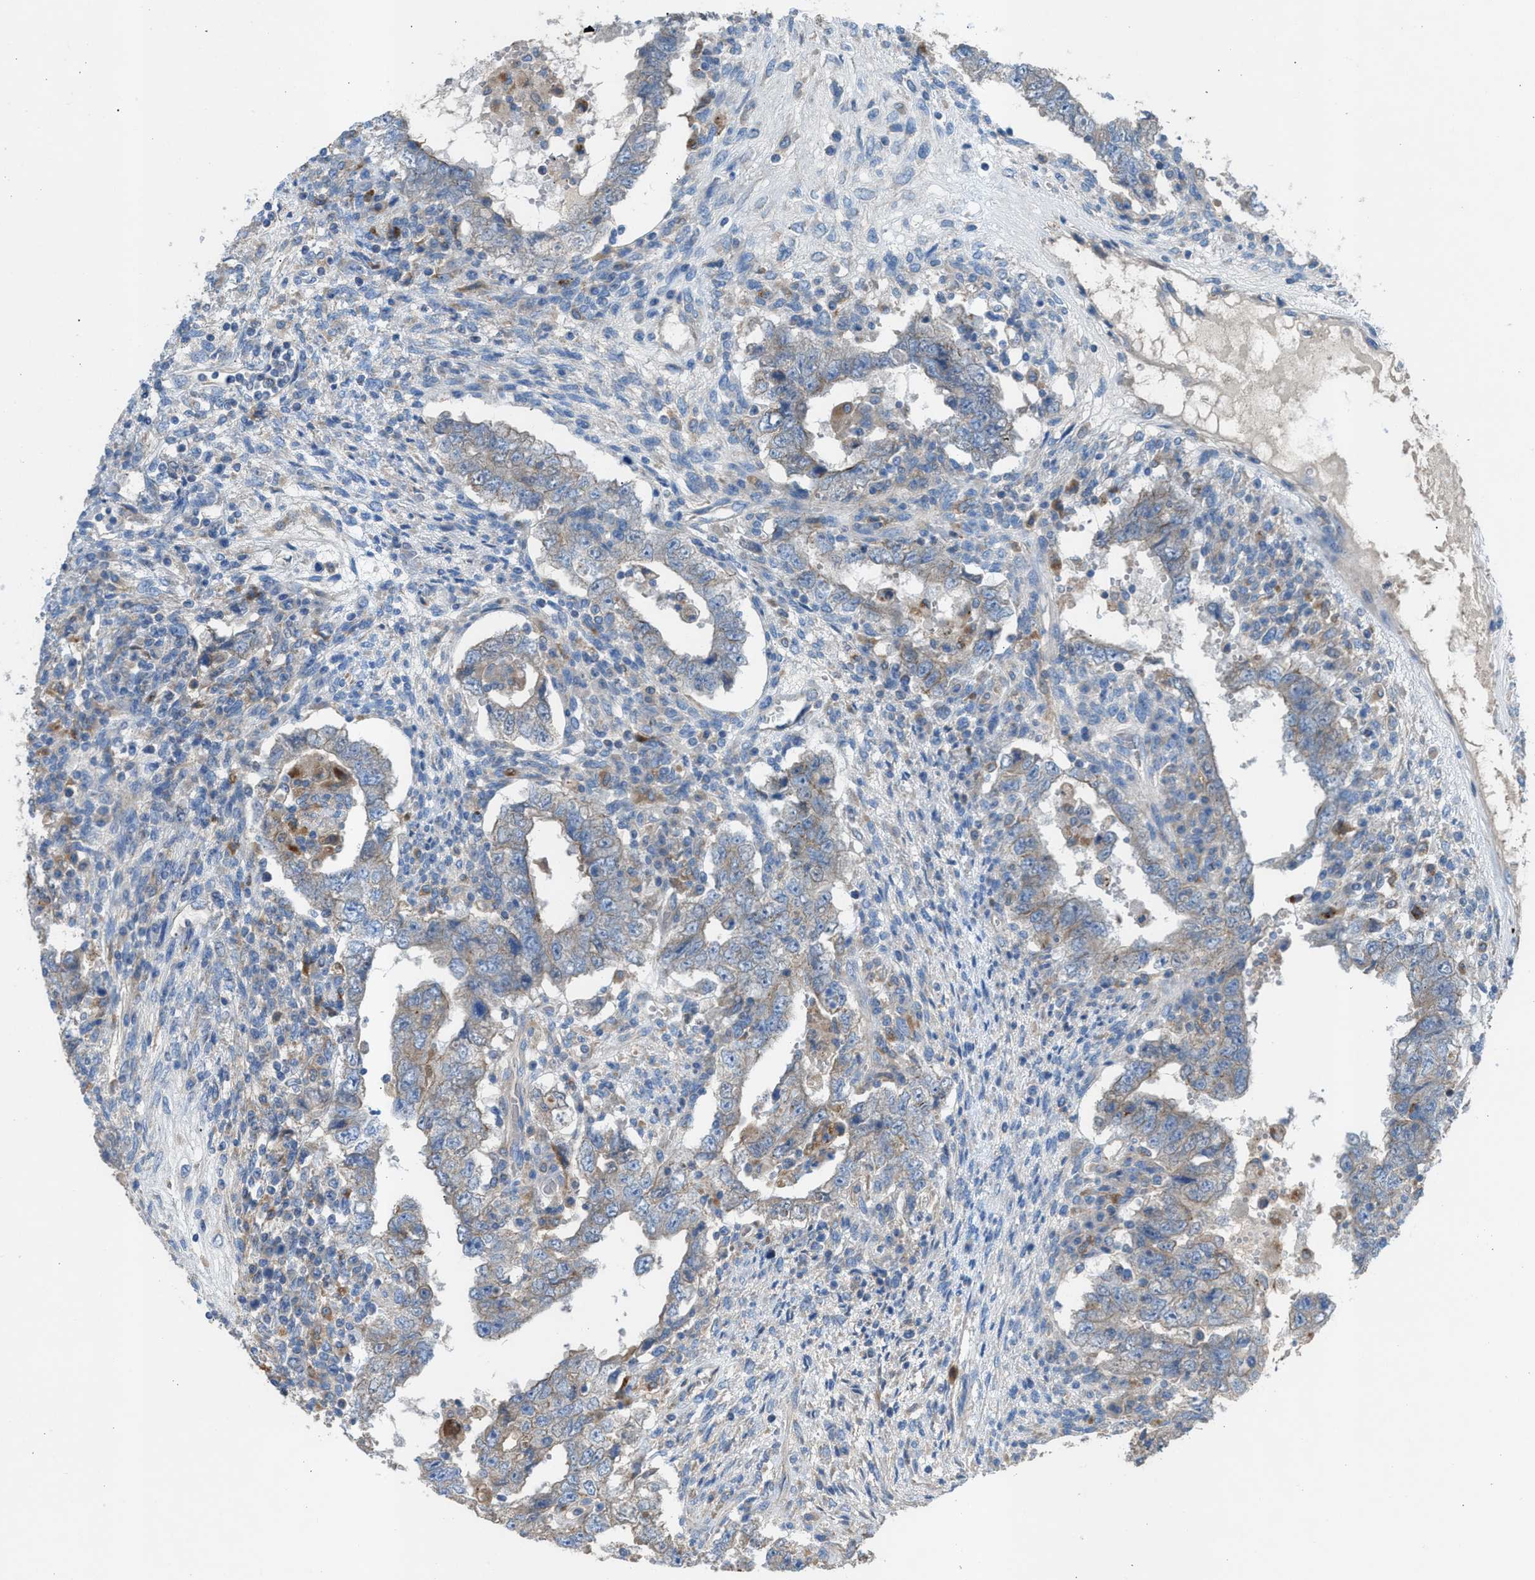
{"staining": {"intensity": "negative", "quantity": "none", "location": "none"}, "tissue": "testis cancer", "cell_type": "Tumor cells", "image_type": "cancer", "snomed": [{"axis": "morphology", "description": "Carcinoma, Embryonal, NOS"}, {"axis": "topography", "description": "Testis"}], "caption": "Tumor cells show no significant protein positivity in embryonal carcinoma (testis).", "gene": "AOAH", "patient": {"sex": "male", "age": 26}}